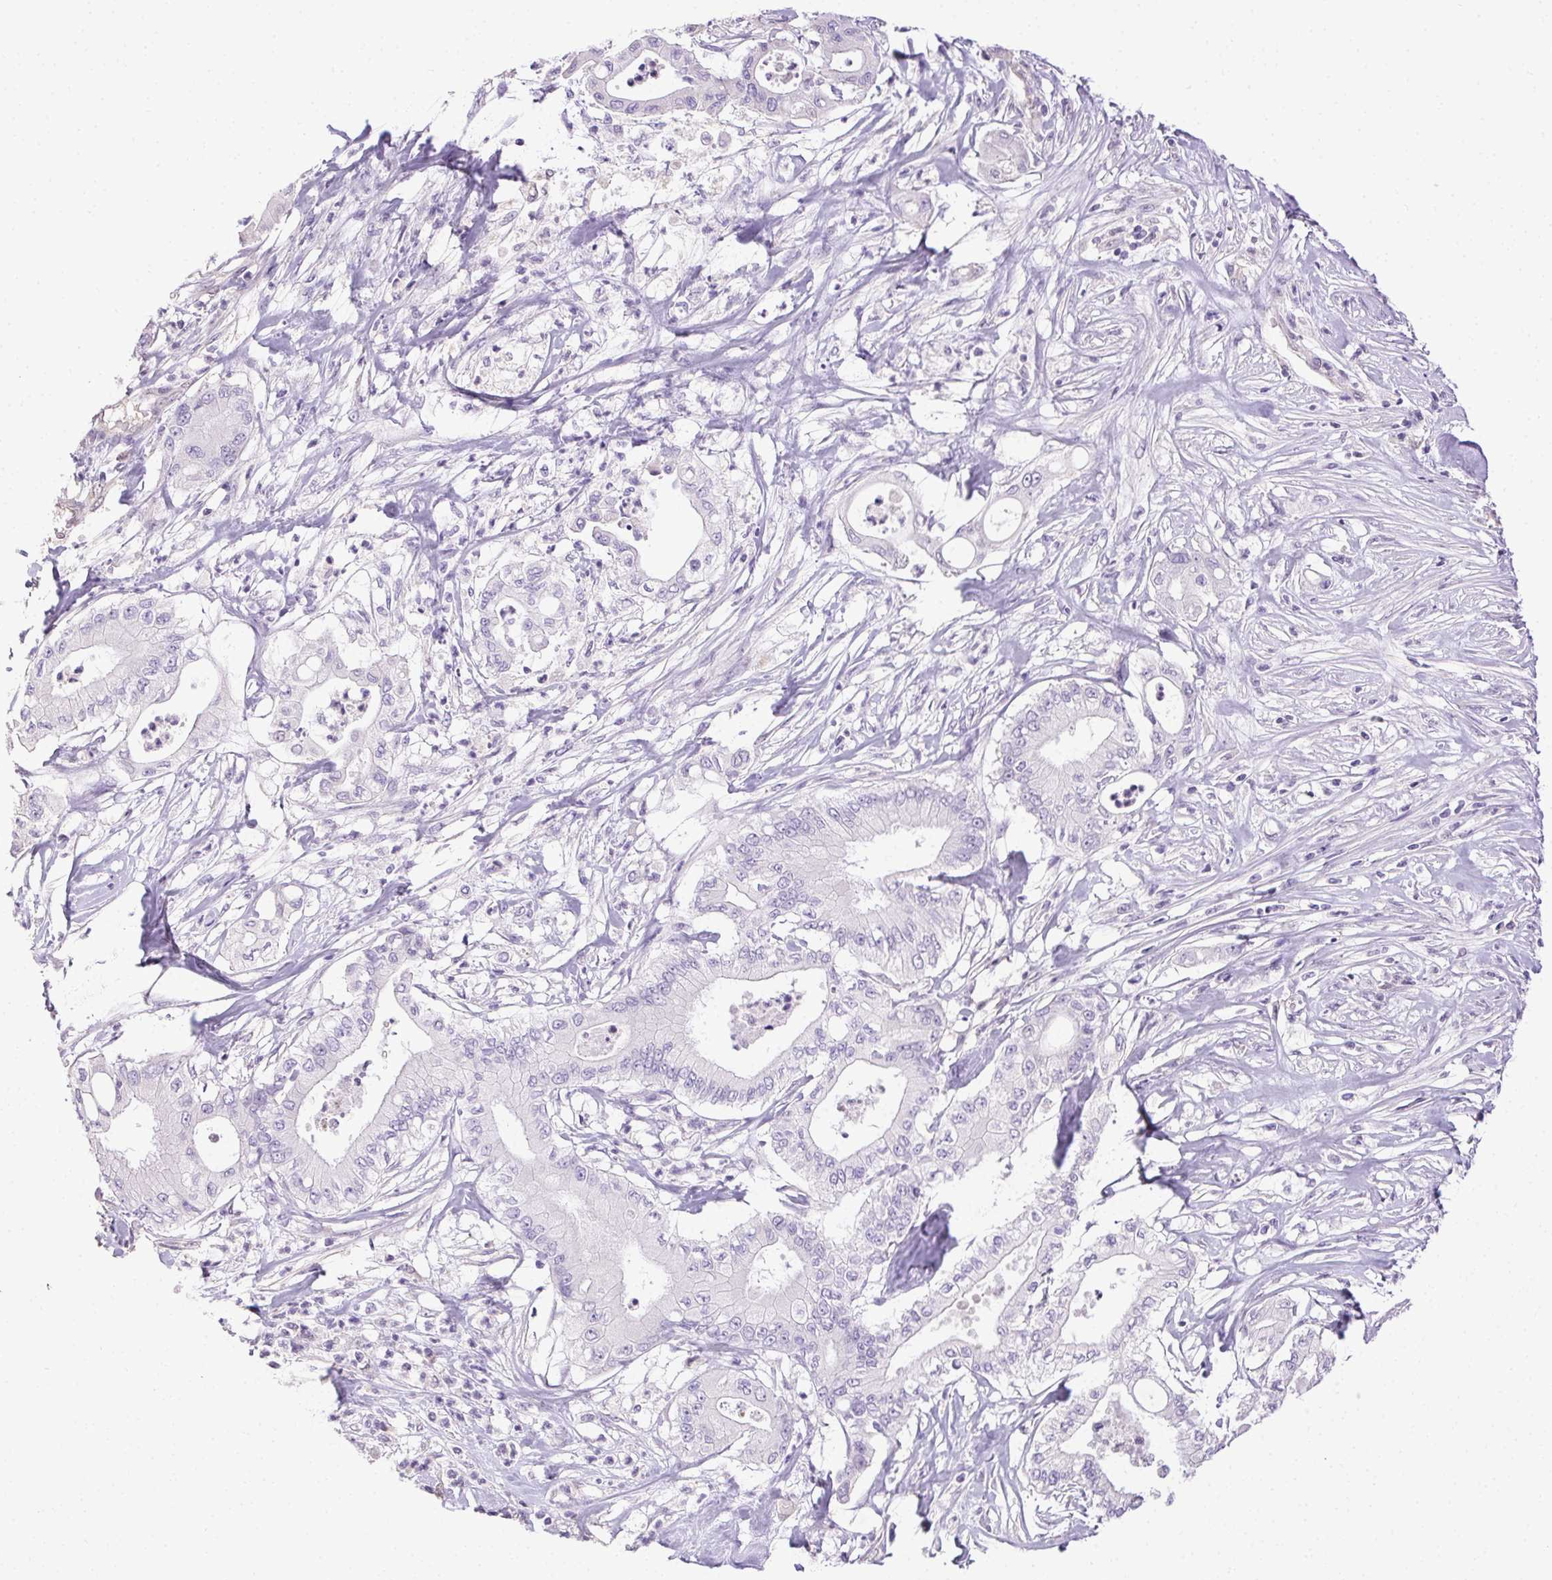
{"staining": {"intensity": "negative", "quantity": "none", "location": "none"}, "tissue": "pancreatic cancer", "cell_type": "Tumor cells", "image_type": "cancer", "snomed": [{"axis": "morphology", "description": "Adenocarcinoma, NOS"}, {"axis": "topography", "description": "Pancreas"}], "caption": "Immunohistochemistry (IHC) photomicrograph of neoplastic tissue: pancreatic cancer (adenocarcinoma) stained with DAB (3,3'-diaminobenzidine) reveals no significant protein positivity in tumor cells.", "gene": "SYCE2", "patient": {"sex": "male", "age": 71}}